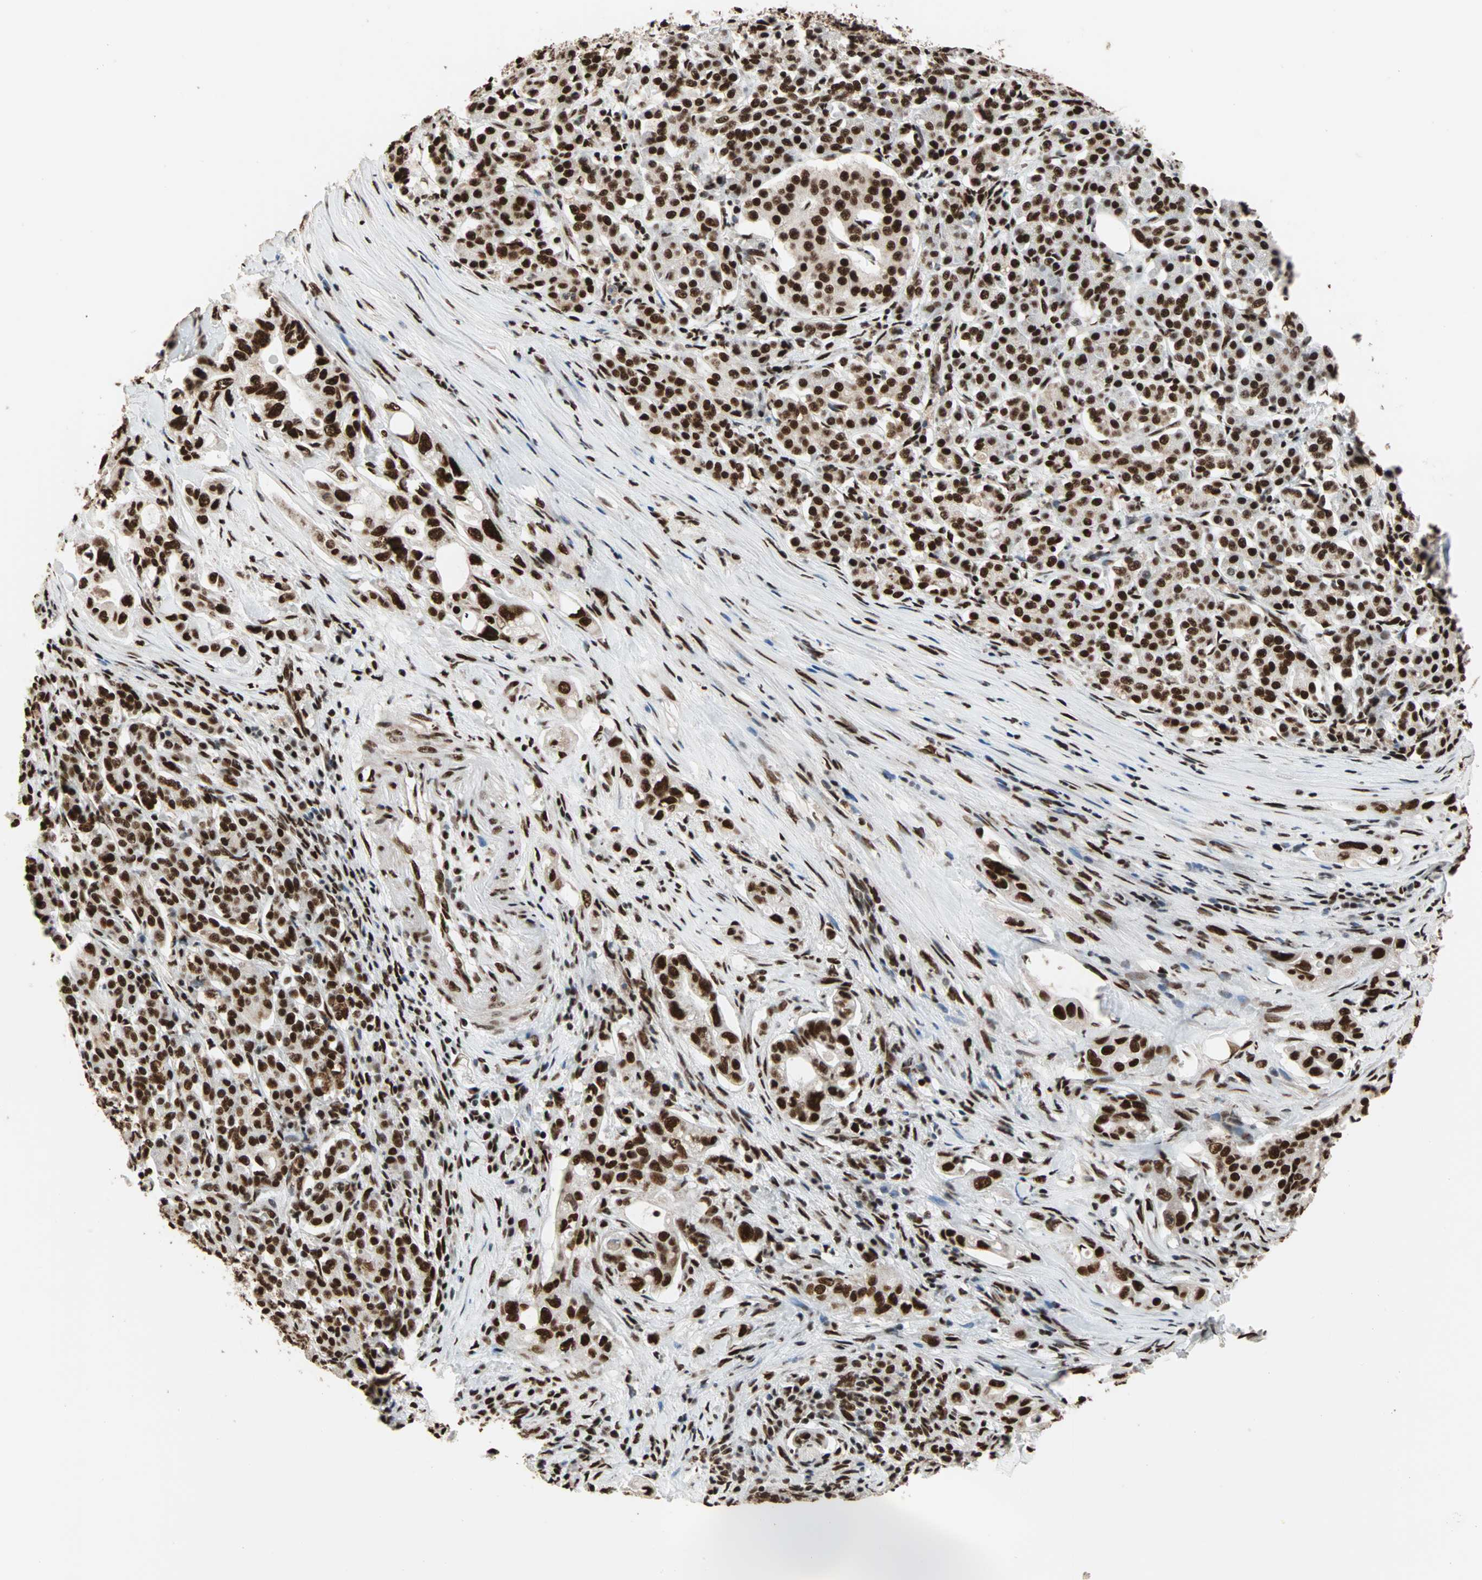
{"staining": {"intensity": "strong", "quantity": ">75%", "location": "nuclear"}, "tissue": "pancreatic cancer", "cell_type": "Tumor cells", "image_type": "cancer", "snomed": [{"axis": "morphology", "description": "Normal tissue, NOS"}, {"axis": "topography", "description": "Pancreas"}], "caption": "Tumor cells display high levels of strong nuclear staining in about >75% of cells in pancreatic cancer. Using DAB (3,3'-diaminobenzidine) (brown) and hematoxylin (blue) stains, captured at high magnification using brightfield microscopy.", "gene": "ILF2", "patient": {"sex": "male", "age": 42}}